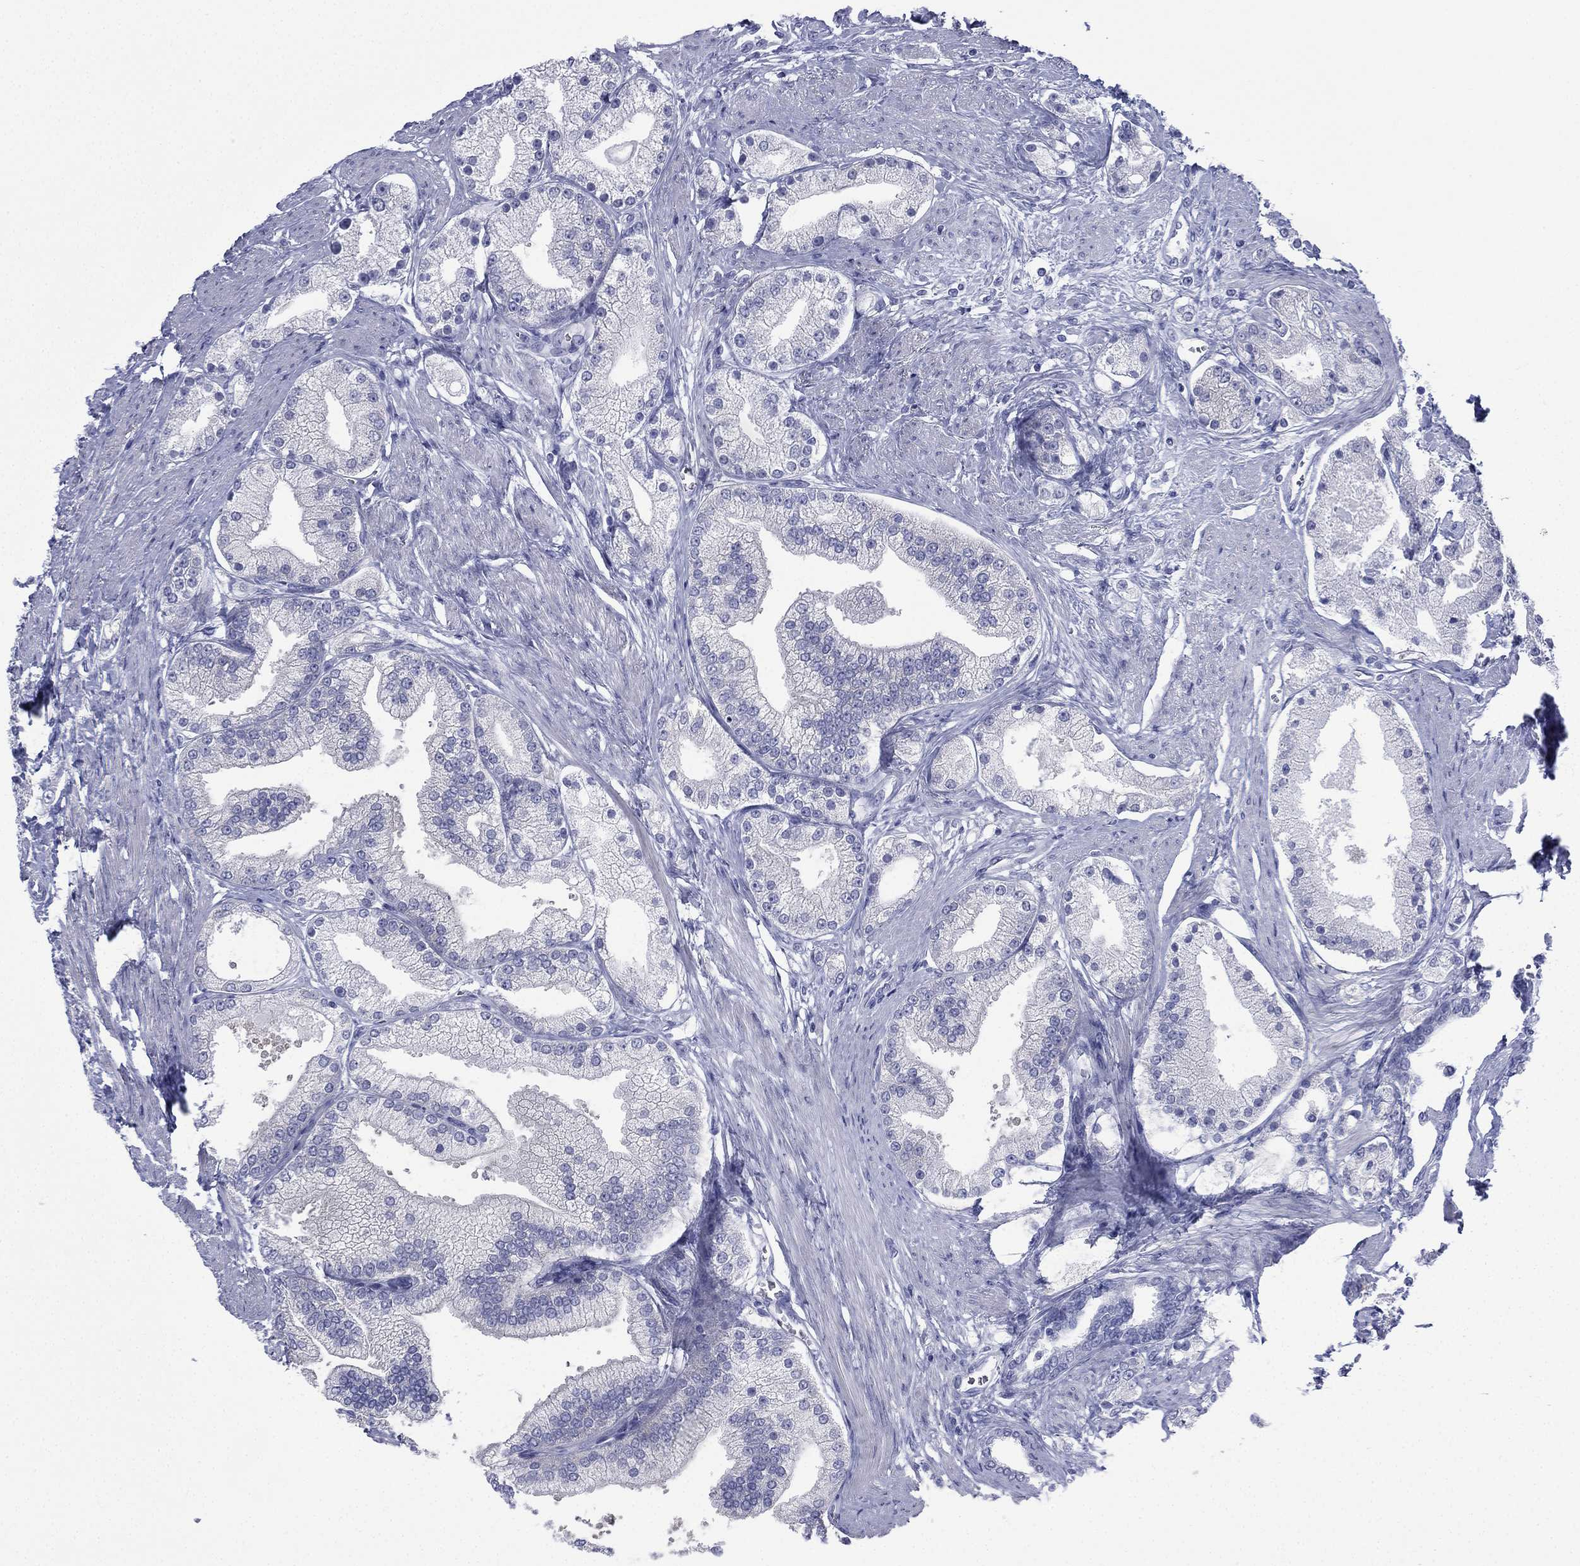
{"staining": {"intensity": "negative", "quantity": "none", "location": "none"}, "tissue": "prostate cancer", "cell_type": "Tumor cells", "image_type": "cancer", "snomed": [{"axis": "morphology", "description": "Adenocarcinoma, NOS"}, {"axis": "topography", "description": "Prostate and seminal vesicle, NOS"}, {"axis": "topography", "description": "Prostate"}], "caption": "Human prostate cancer (adenocarcinoma) stained for a protein using IHC shows no expression in tumor cells.", "gene": "FCER2", "patient": {"sex": "male", "age": 67}}